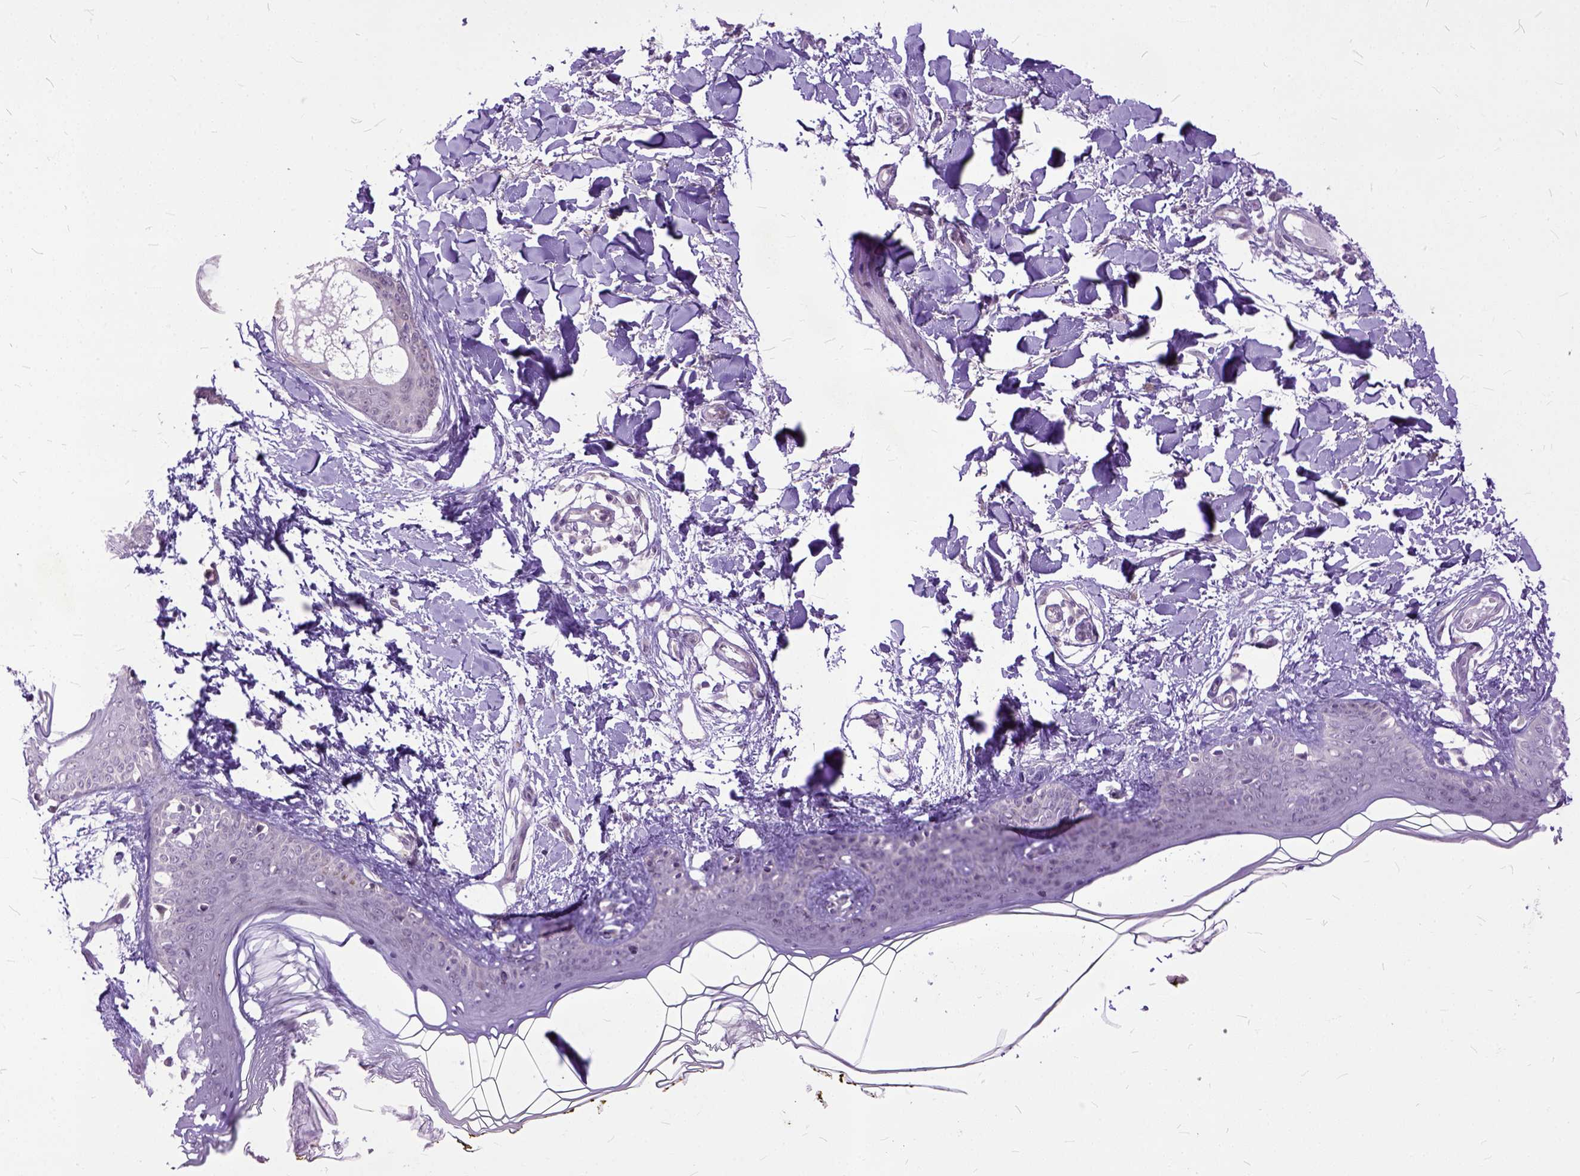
{"staining": {"intensity": "negative", "quantity": "none", "location": "none"}, "tissue": "skin", "cell_type": "Fibroblasts", "image_type": "normal", "snomed": [{"axis": "morphology", "description": "Normal tissue, NOS"}, {"axis": "topography", "description": "Skin"}], "caption": "Immunohistochemistry of normal skin demonstrates no positivity in fibroblasts.", "gene": "TCEAL7", "patient": {"sex": "female", "age": 34}}